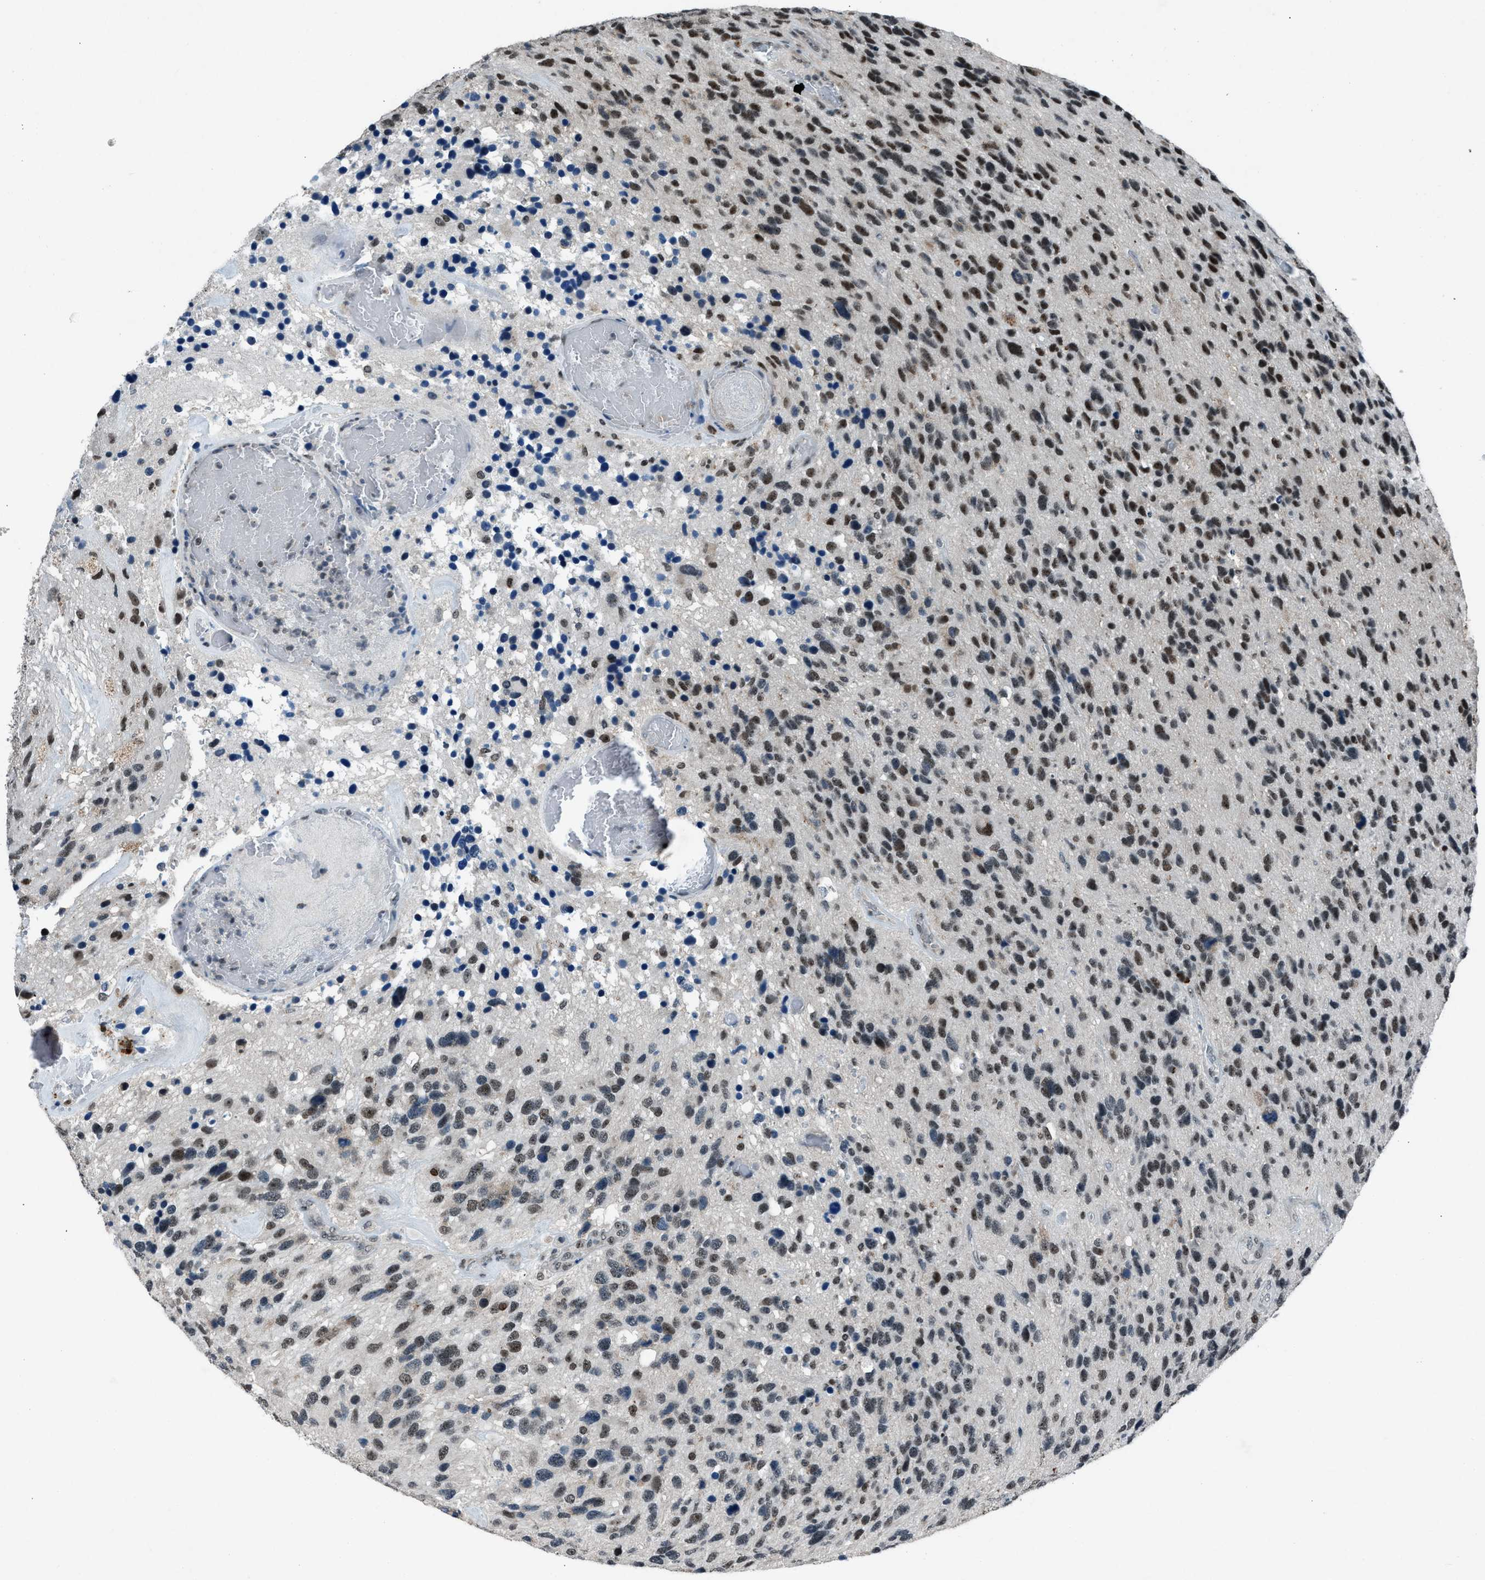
{"staining": {"intensity": "moderate", "quantity": "25%-75%", "location": "nuclear"}, "tissue": "glioma", "cell_type": "Tumor cells", "image_type": "cancer", "snomed": [{"axis": "morphology", "description": "Glioma, malignant, High grade"}, {"axis": "topography", "description": "Brain"}], "caption": "IHC staining of glioma, which reveals medium levels of moderate nuclear staining in about 25%-75% of tumor cells indicating moderate nuclear protein staining. The staining was performed using DAB (brown) for protein detection and nuclei were counterstained in hematoxylin (blue).", "gene": "ADCY1", "patient": {"sex": "female", "age": 58}}